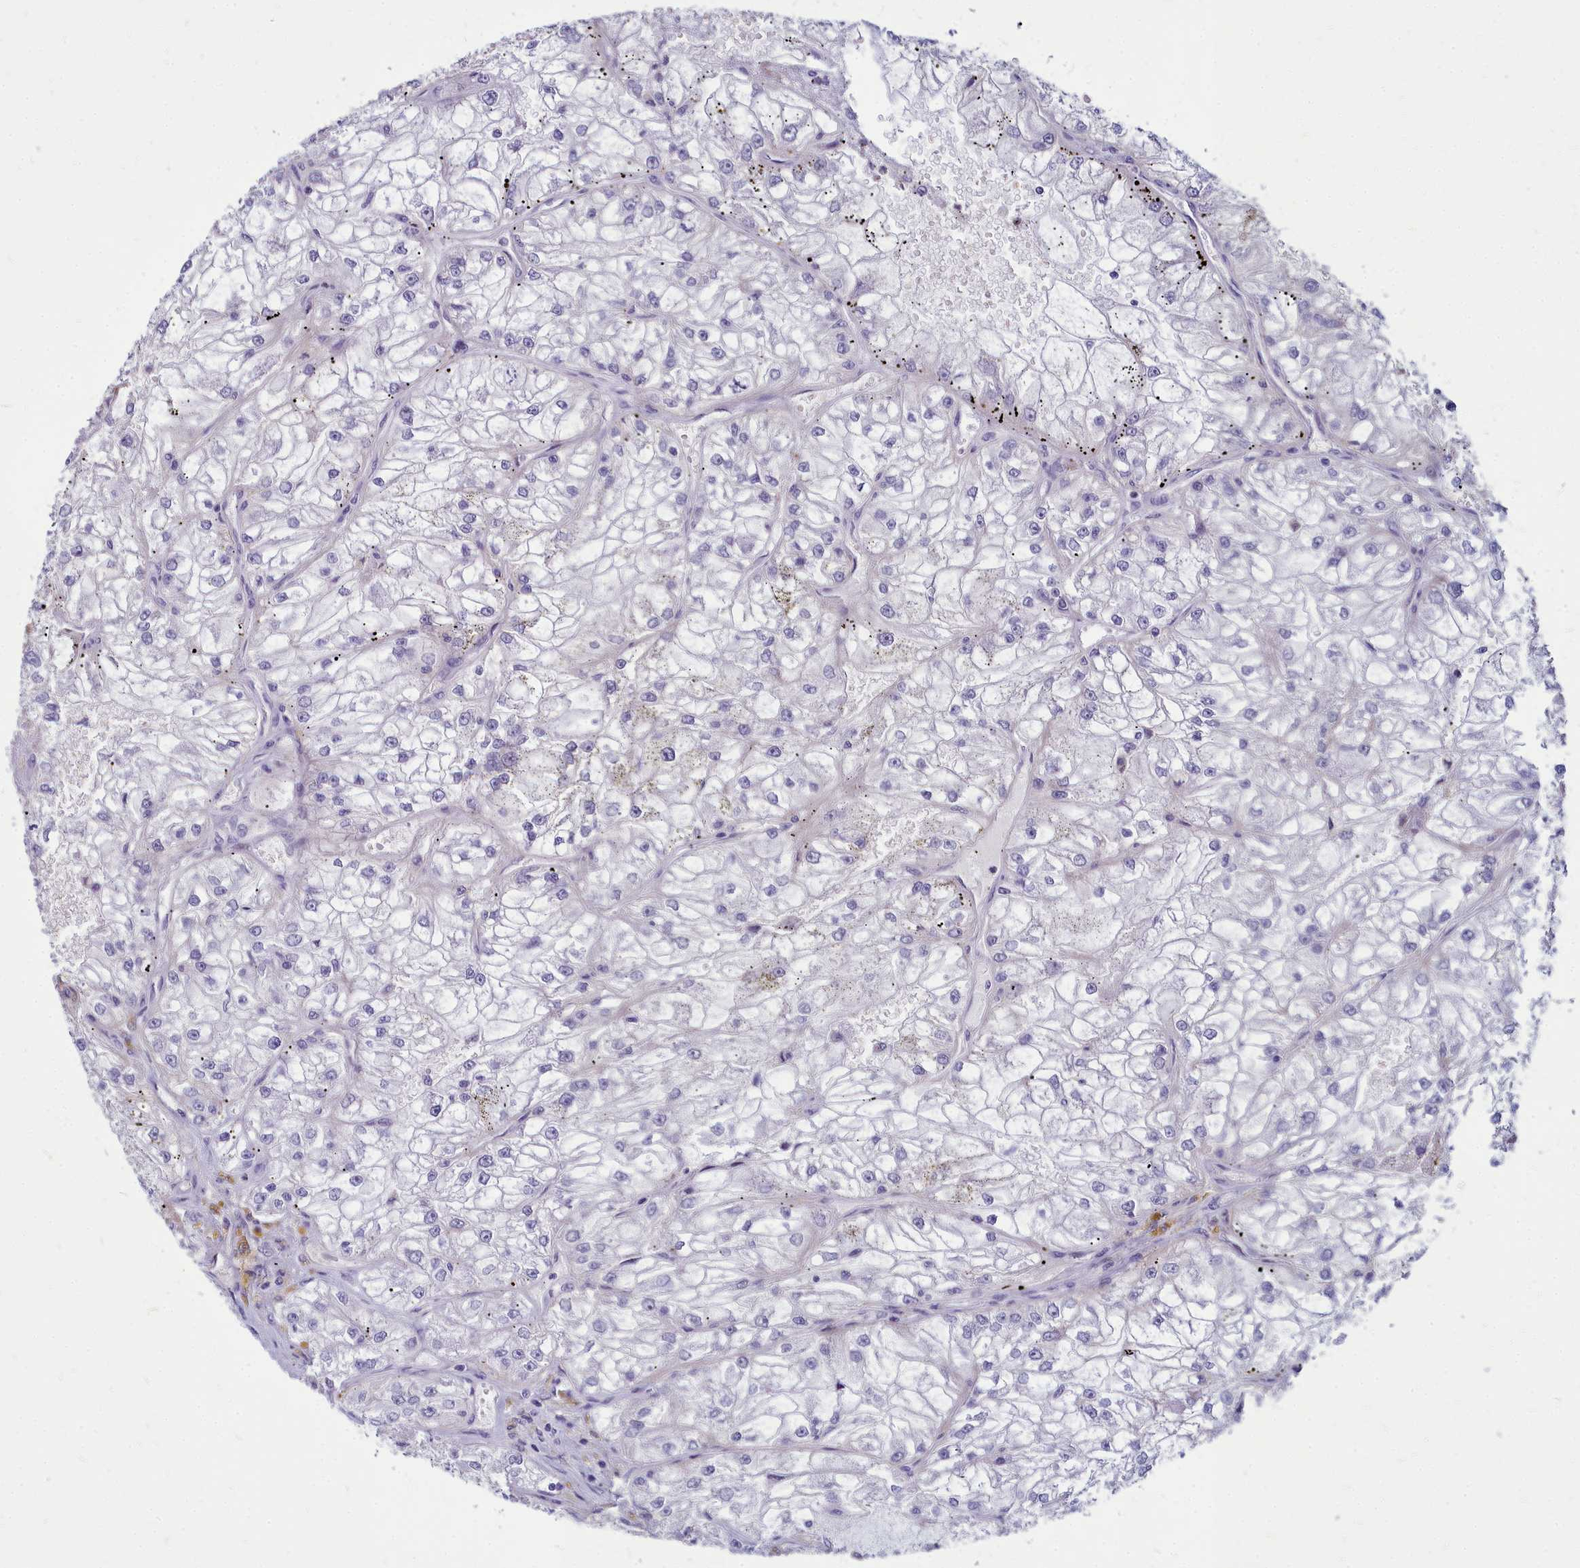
{"staining": {"intensity": "negative", "quantity": "none", "location": "none"}, "tissue": "renal cancer", "cell_type": "Tumor cells", "image_type": "cancer", "snomed": [{"axis": "morphology", "description": "Adenocarcinoma, NOS"}, {"axis": "topography", "description": "Kidney"}], "caption": "Adenocarcinoma (renal) was stained to show a protein in brown. There is no significant positivity in tumor cells. (DAB (3,3'-diaminobenzidine) immunohistochemistry, high magnification).", "gene": "TTC5", "patient": {"sex": "female", "age": 72}}